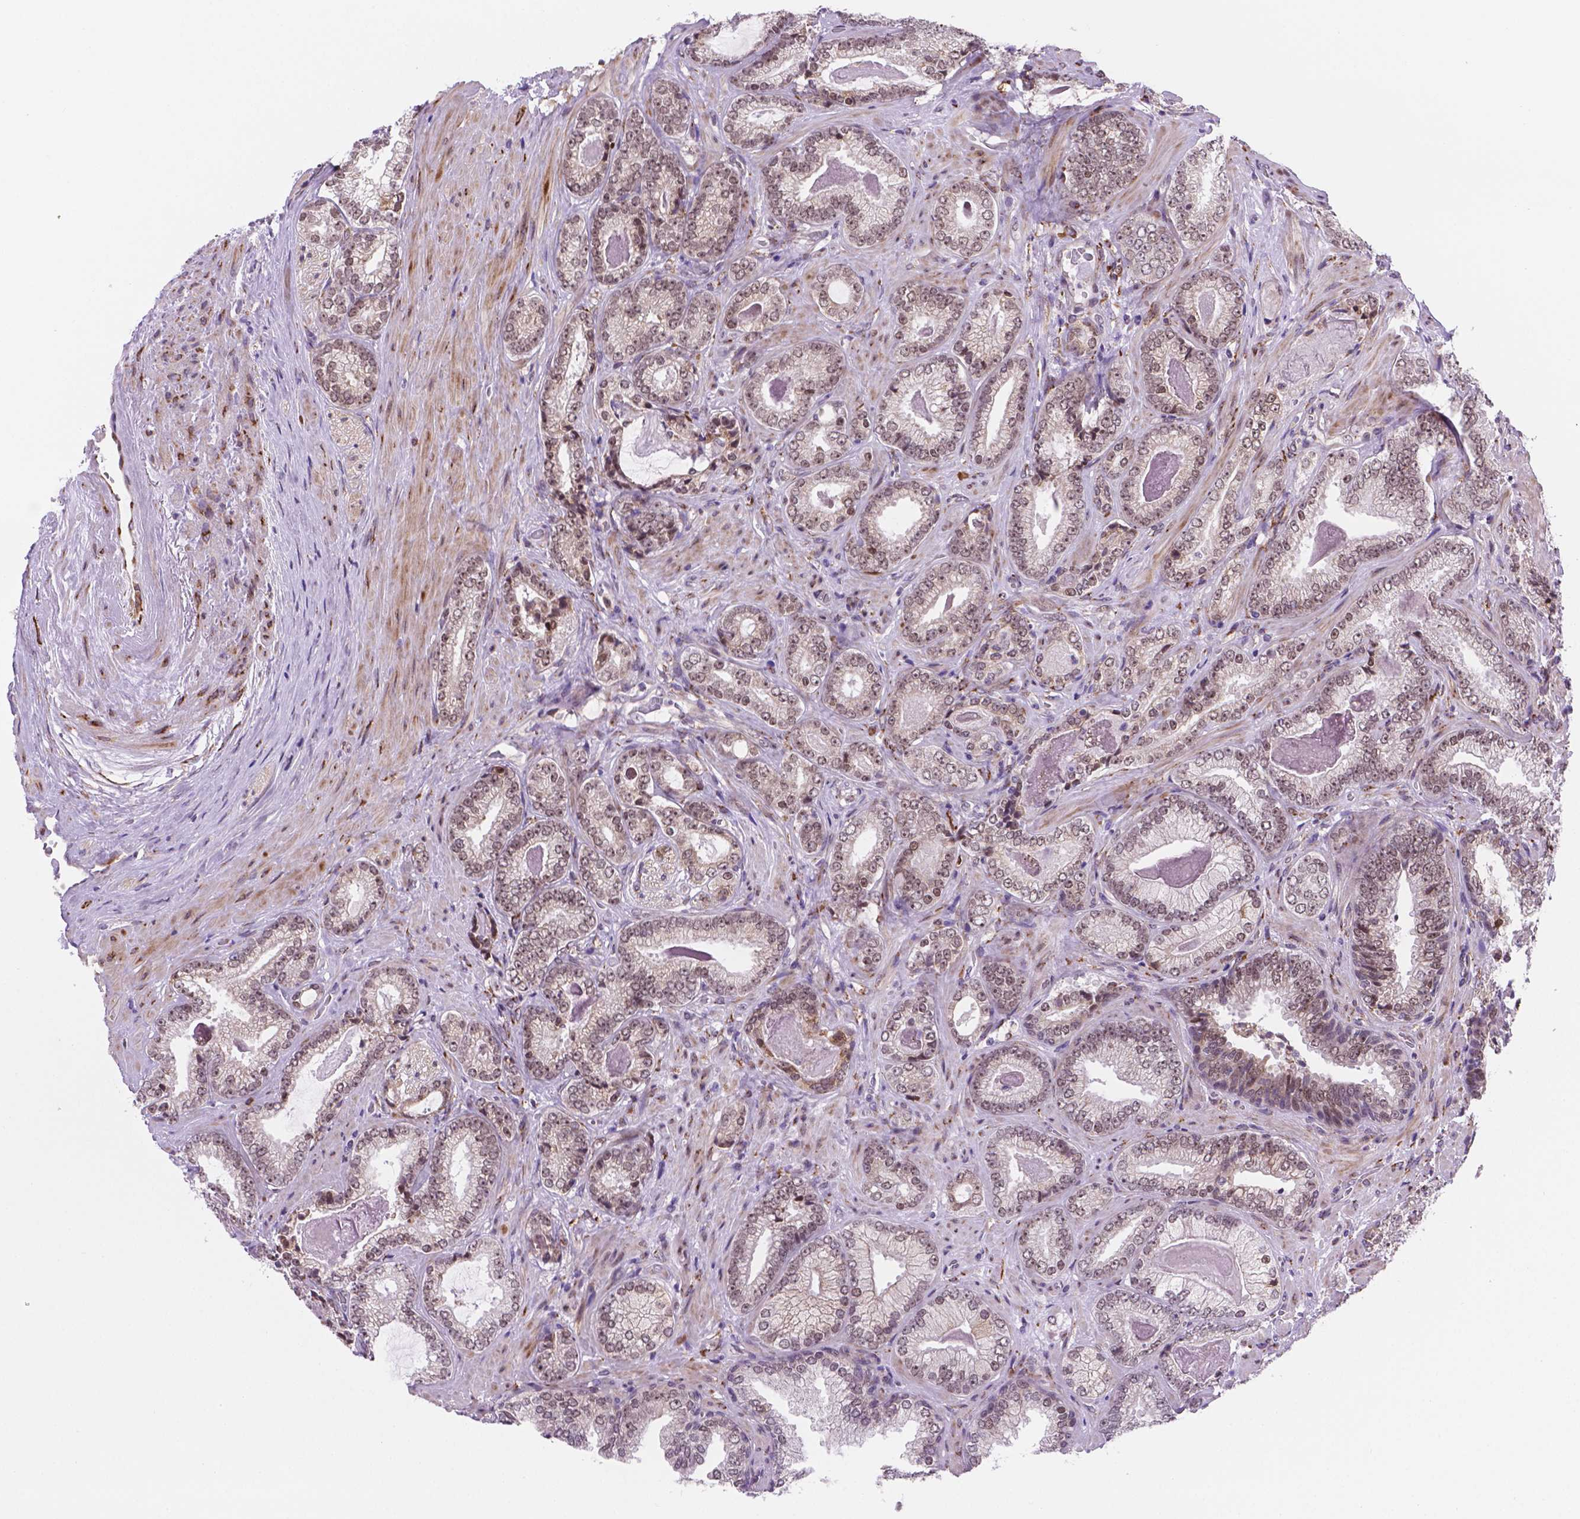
{"staining": {"intensity": "weak", "quantity": "25%-75%", "location": "nuclear"}, "tissue": "prostate cancer", "cell_type": "Tumor cells", "image_type": "cancer", "snomed": [{"axis": "morphology", "description": "Adenocarcinoma, Low grade"}, {"axis": "topography", "description": "Prostate"}], "caption": "This is an image of immunohistochemistry staining of prostate cancer (adenocarcinoma (low-grade)), which shows weak expression in the nuclear of tumor cells.", "gene": "FNIP1", "patient": {"sex": "male", "age": 61}}